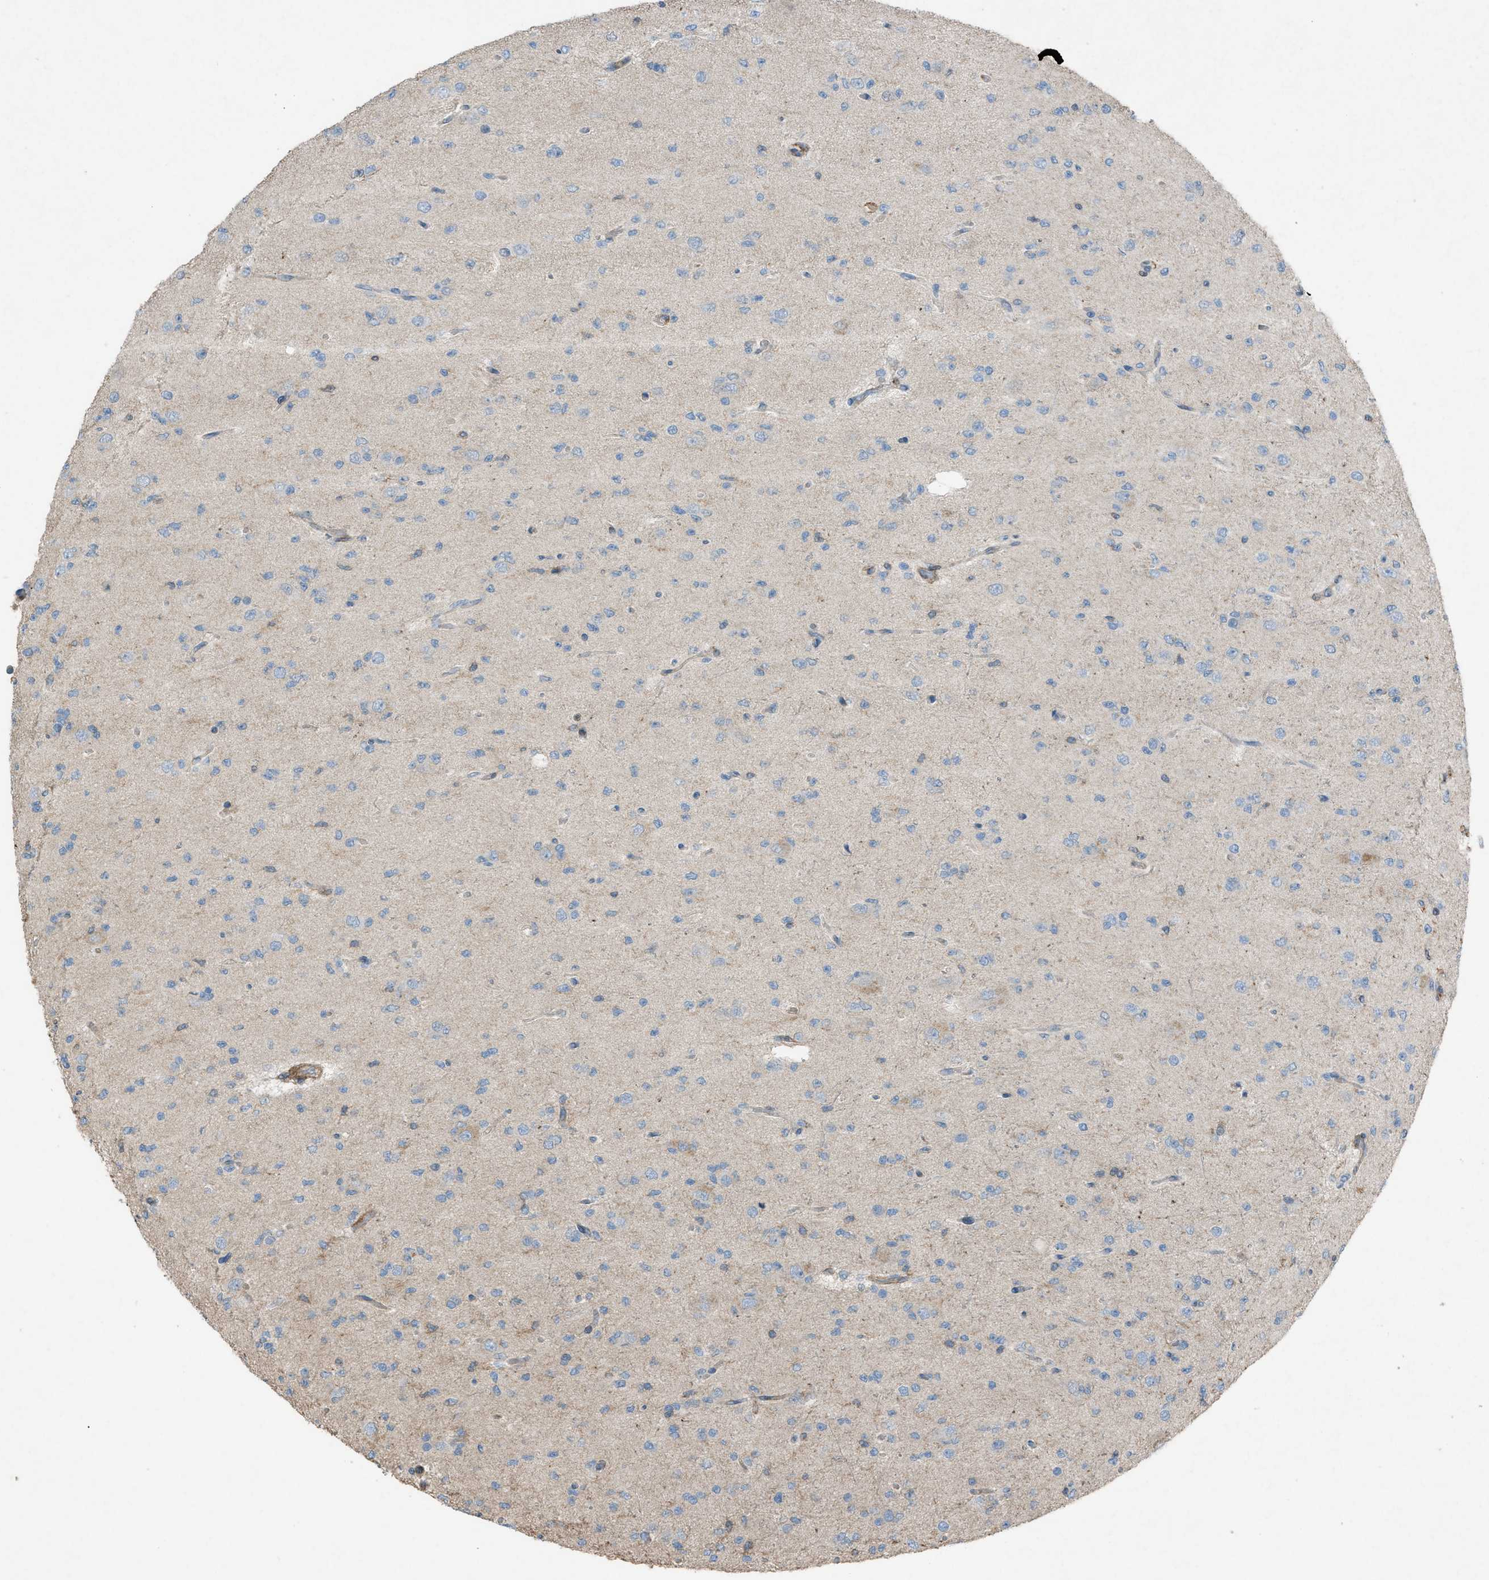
{"staining": {"intensity": "negative", "quantity": "none", "location": "none"}, "tissue": "glioma", "cell_type": "Tumor cells", "image_type": "cancer", "snomed": [{"axis": "morphology", "description": "Glioma, malignant, Low grade"}, {"axis": "topography", "description": "Brain"}], "caption": "Immunohistochemistry (IHC) image of human malignant low-grade glioma stained for a protein (brown), which shows no expression in tumor cells.", "gene": "NCK2", "patient": {"sex": "male", "age": 38}}